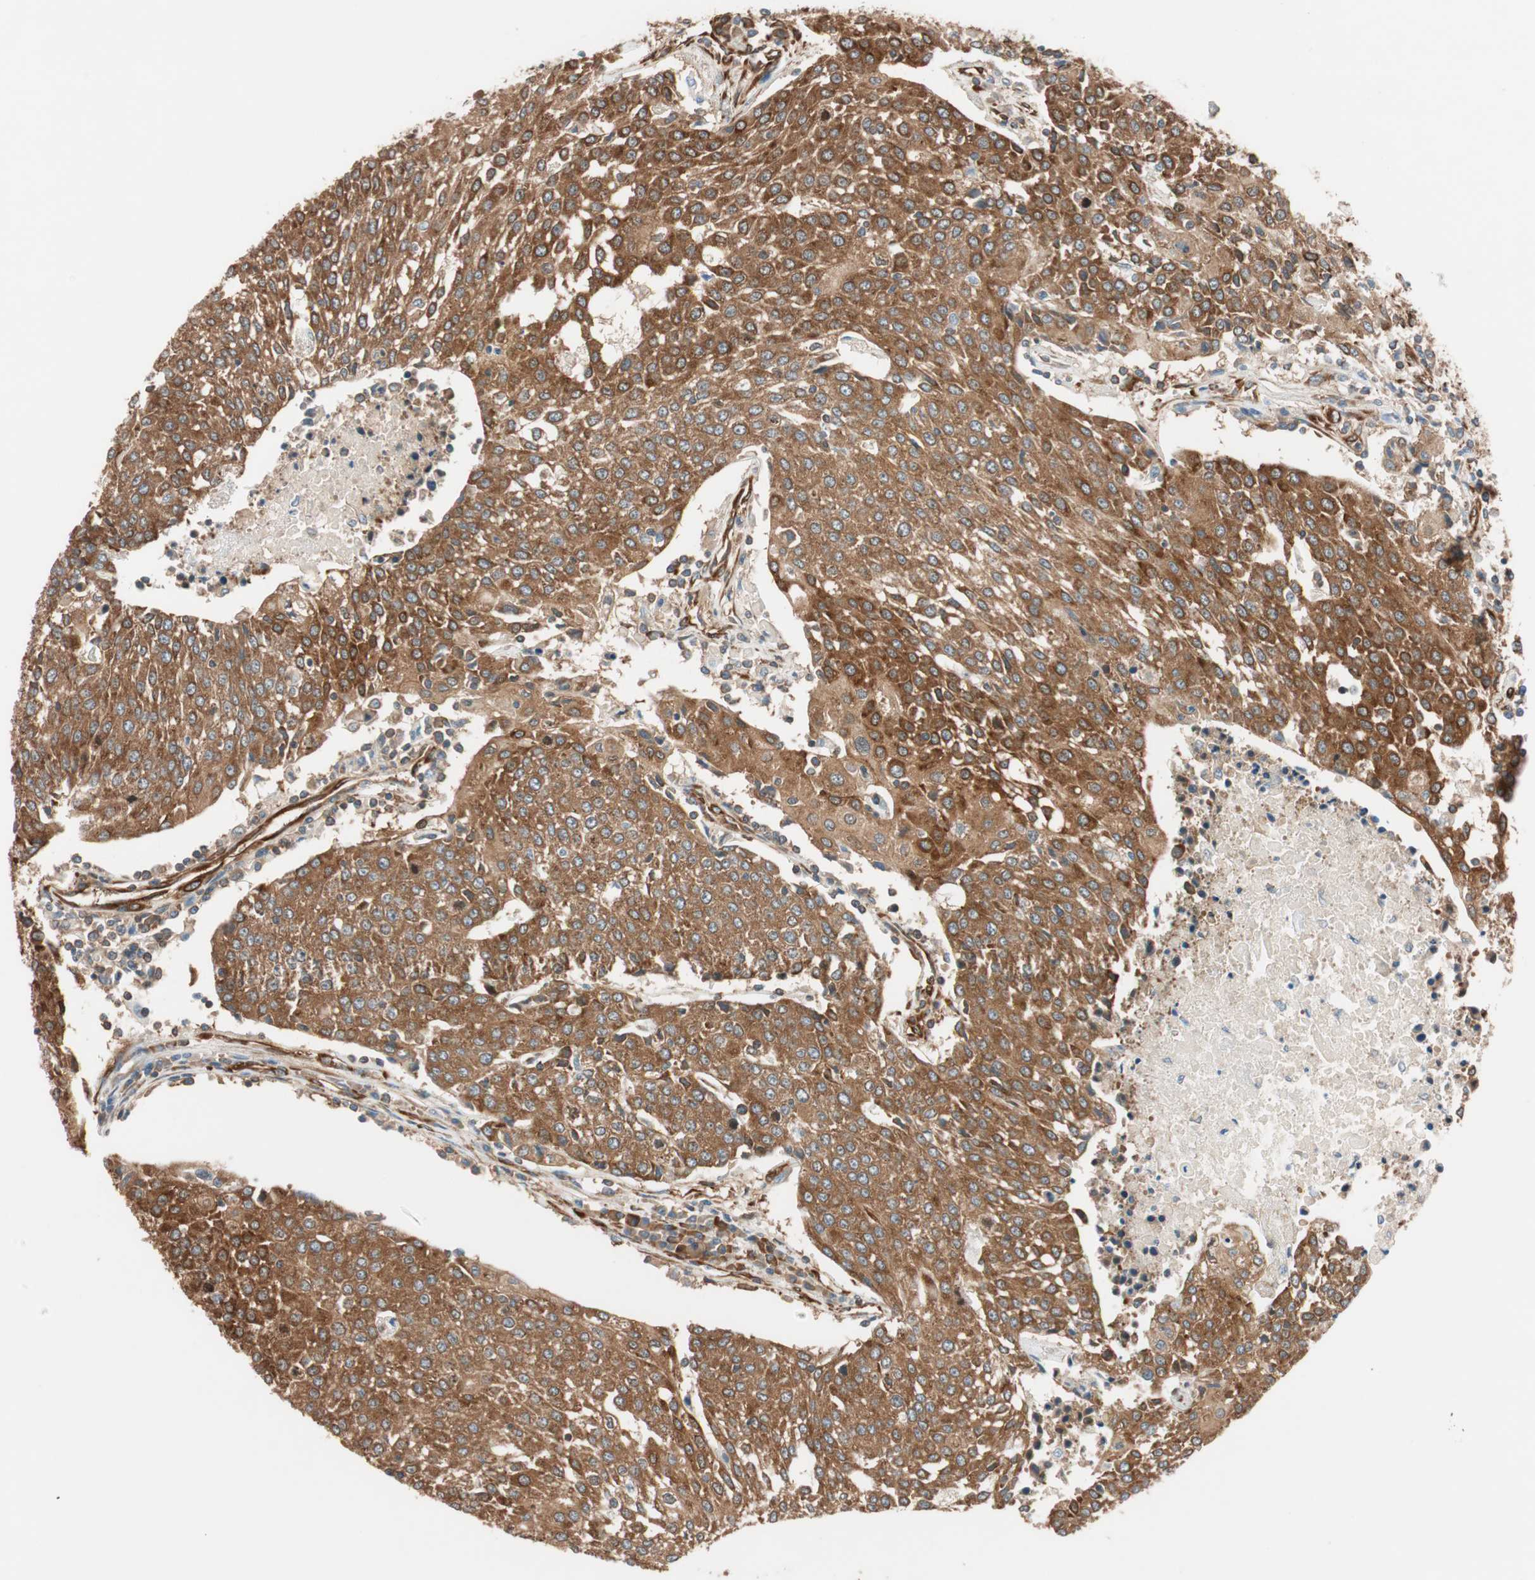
{"staining": {"intensity": "strong", "quantity": ">75%", "location": "cytoplasmic/membranous"}, "tissue": "urothelial cancer", "cell_type": "Tumor cells", "image_type": "cancer", "snomed": [{"axis": "morphology", "description": "Urothelial carcinoma, High grade"}, {"axis": "topography", "description": "Urinary bladder"}], "caption": "Strong cytoplasmic/membranous protein expression is present in approximately >75% of tumor cells in high-grade urothelial carcinoma. The staining was performed using DAB, with brown indicating positive protein expression. Nuclei are stained blue with hematoxylin.", "gene": "WASL", "patient": {"sex": "female", "age": 85}}